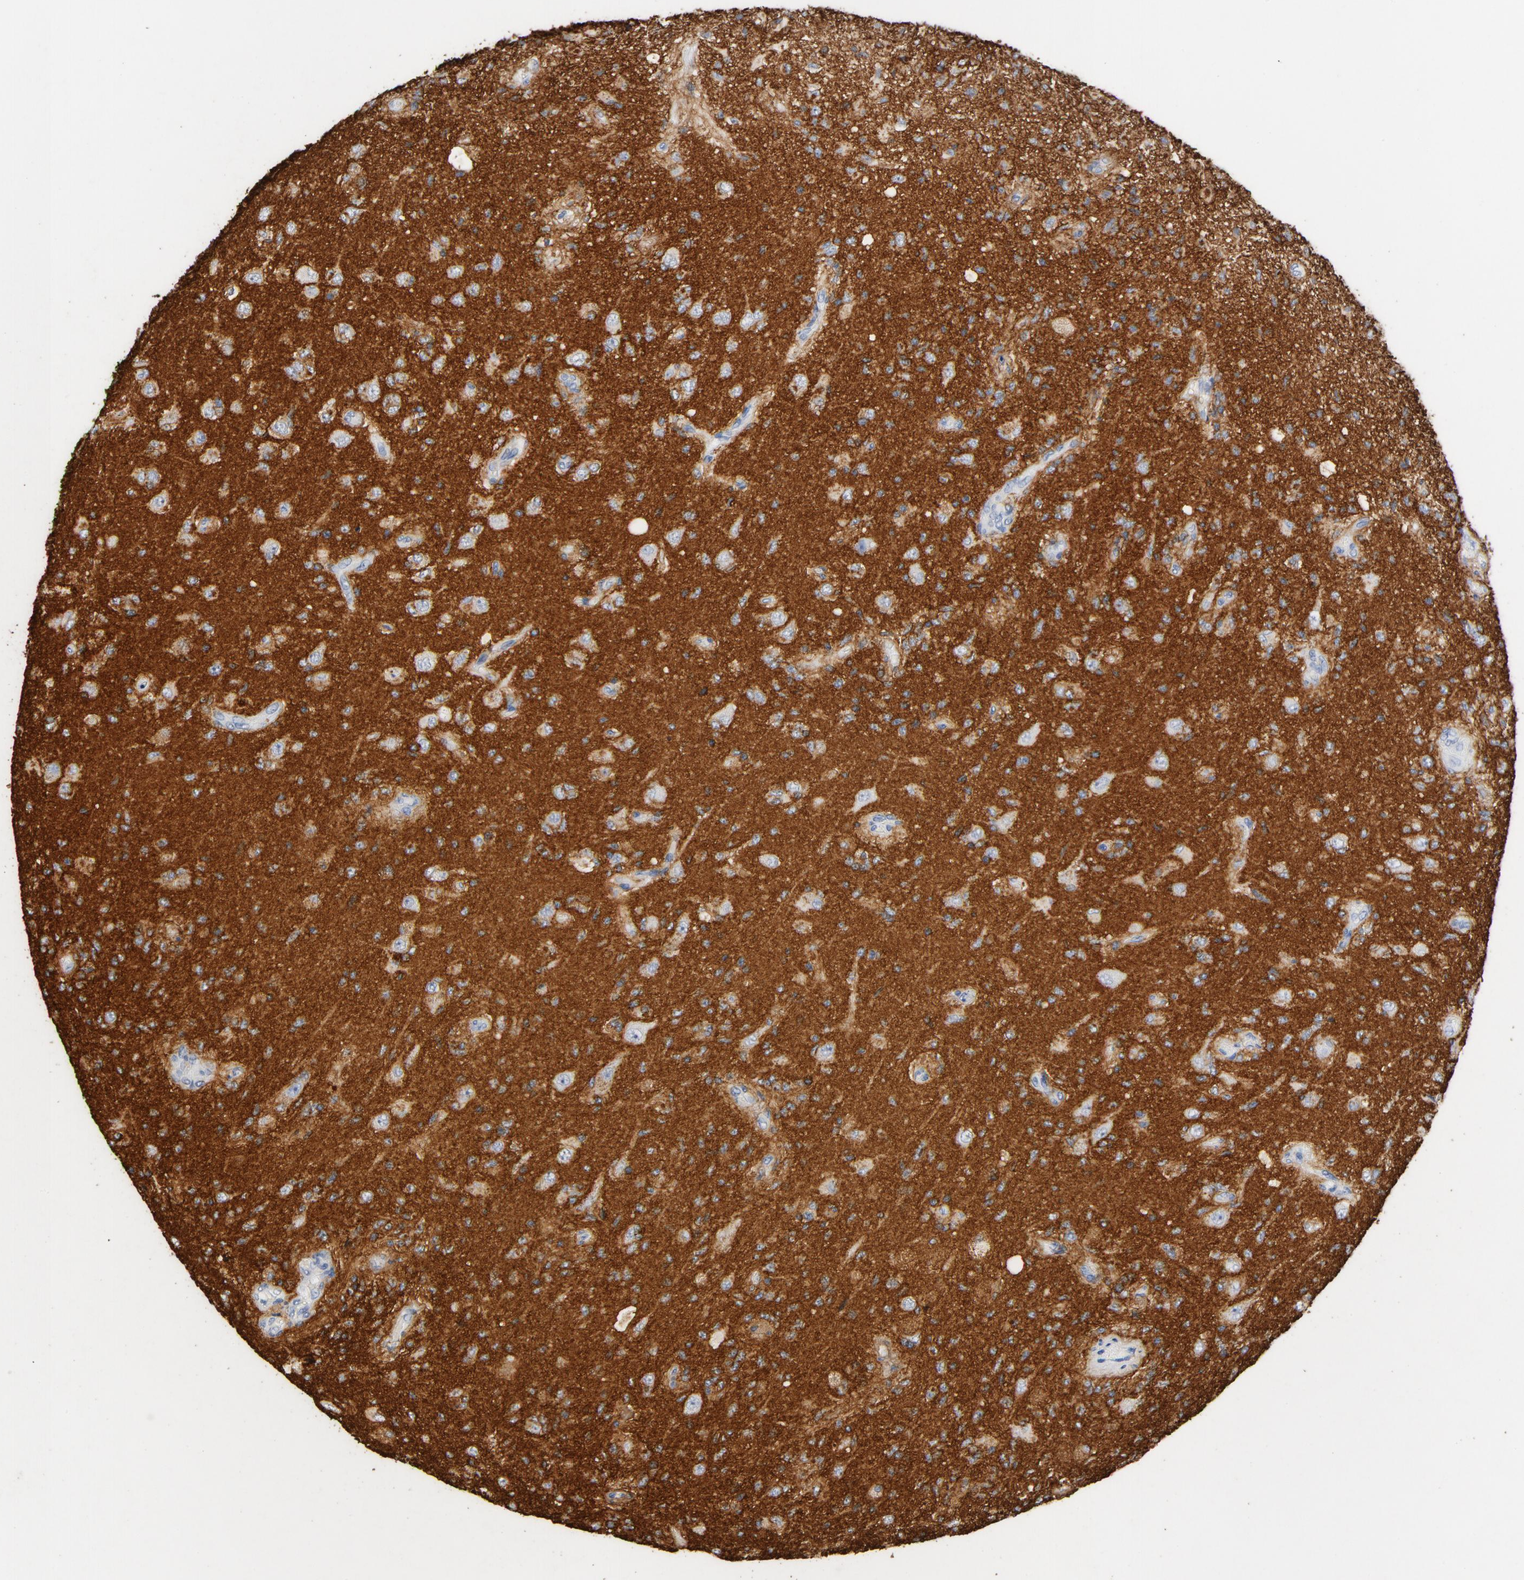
{"staining": {"intensity": "moderate", "quantity": ">75%", "location": "cytoplasmic/membranous"}, "tissue": "glioma", "cell_type": "Tumor cells", "image_type": "cancer", "snomed": [{"axis": "morphology", "description": "Normal tissue, NOS"}, {"axis": "morphology", "description": "Glioma, malignant, High grade"}, {"axis": "topography", "description": "Cerebral cortex"}], "caption": "Brown immunohistochemical staining in human malignant glioma (high-grade) demonstrates moderate cytoplasmic/membranous staining in about >75% of tumor cells.", "gene": "PTPRB", "patient": {"sex": "male", "age": 77}}